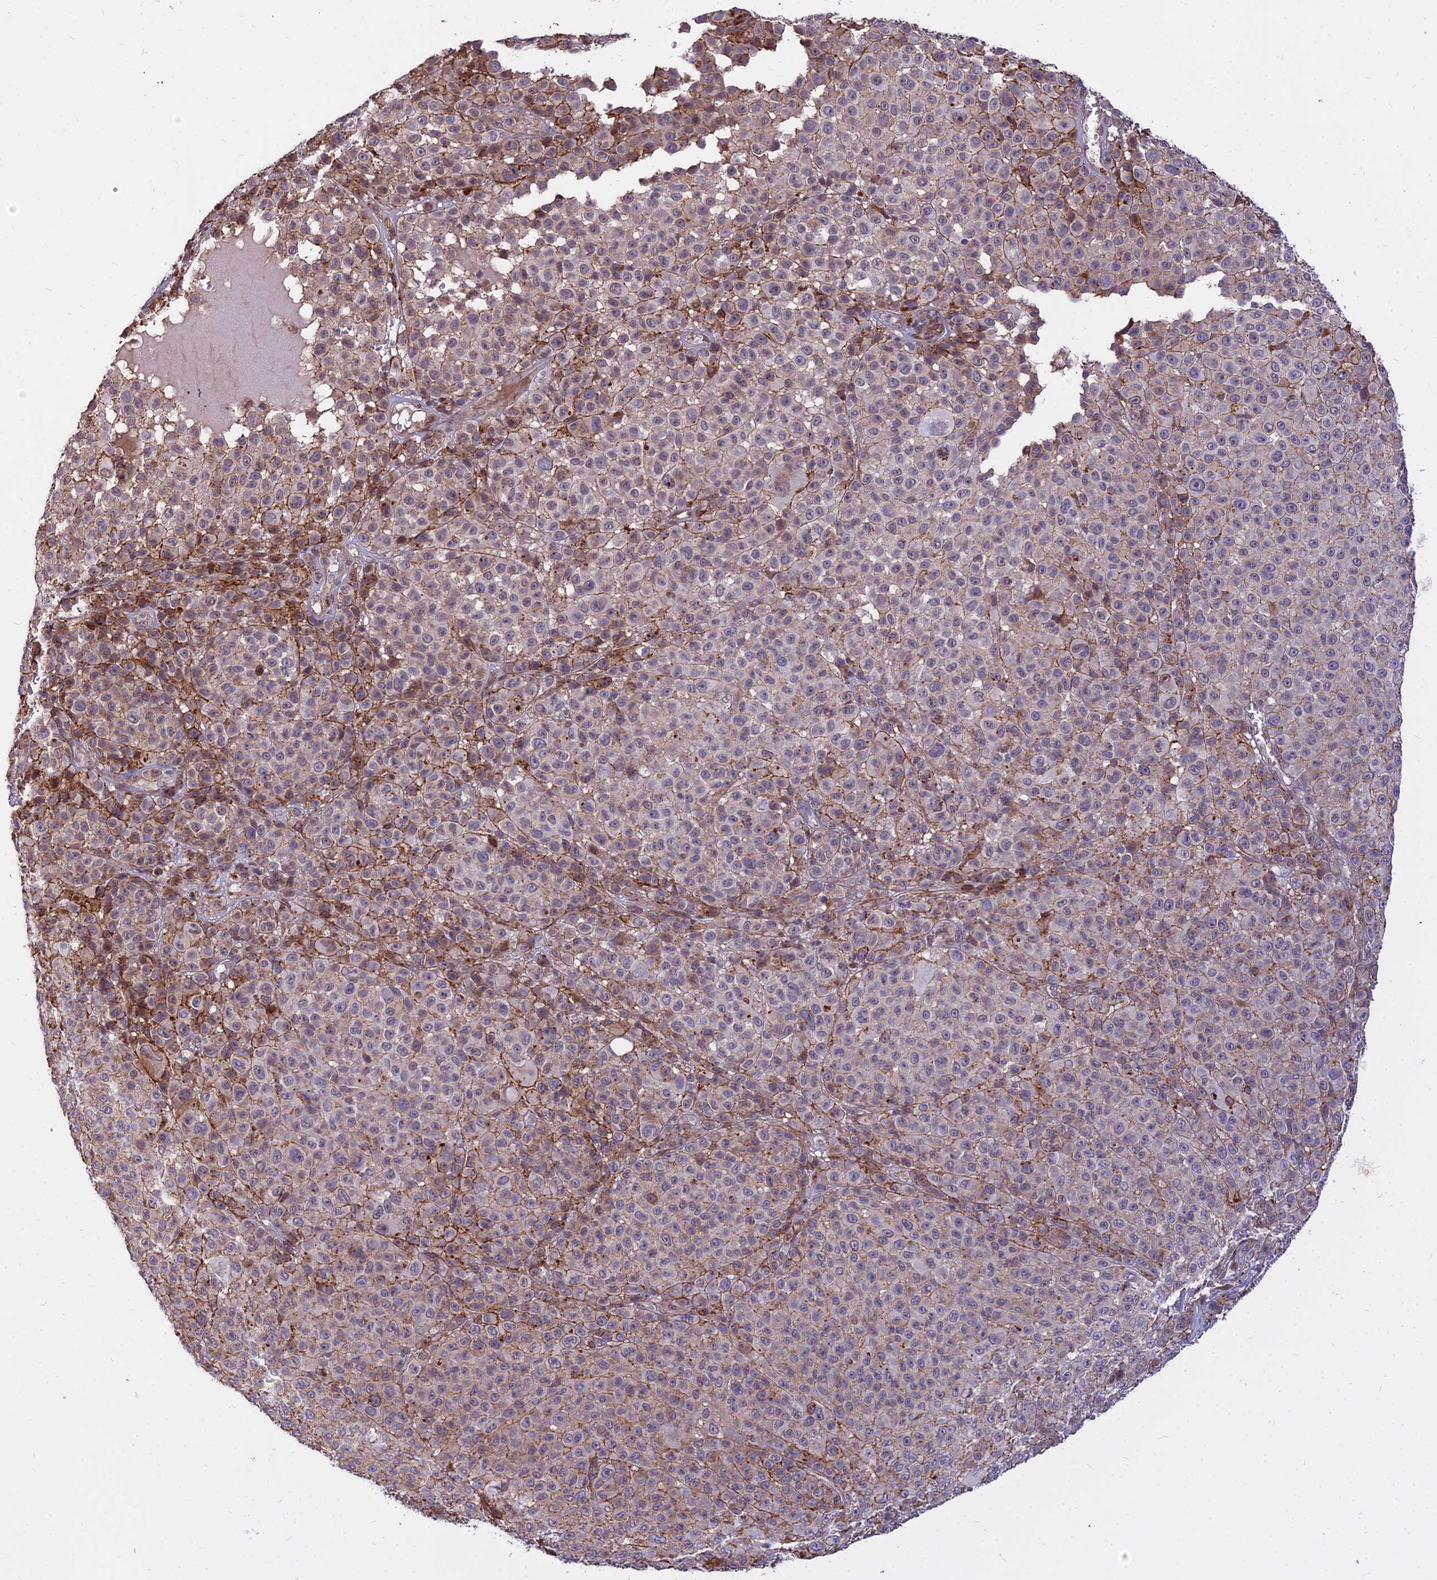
{"staining": {"intensity": "moderate", "quantity": "<25%", "location": "cytoplasmic/membranous"}, "tissue": "melanoma", "cell_type": "Tumor cells", "image_type": "cancer", "snomed": [{"axis": "morphology", "description": "Malignant melanoma, NOS"}, {"axis": "topography", "description": "Skin"}], "caption": "IHC of melanoma shows low levels of moderate cytoplasmic/membranous staining in about <25% of tumor cells.", "gene": "GLYATL3", "patient": {"sex": "female", "age": 94}}